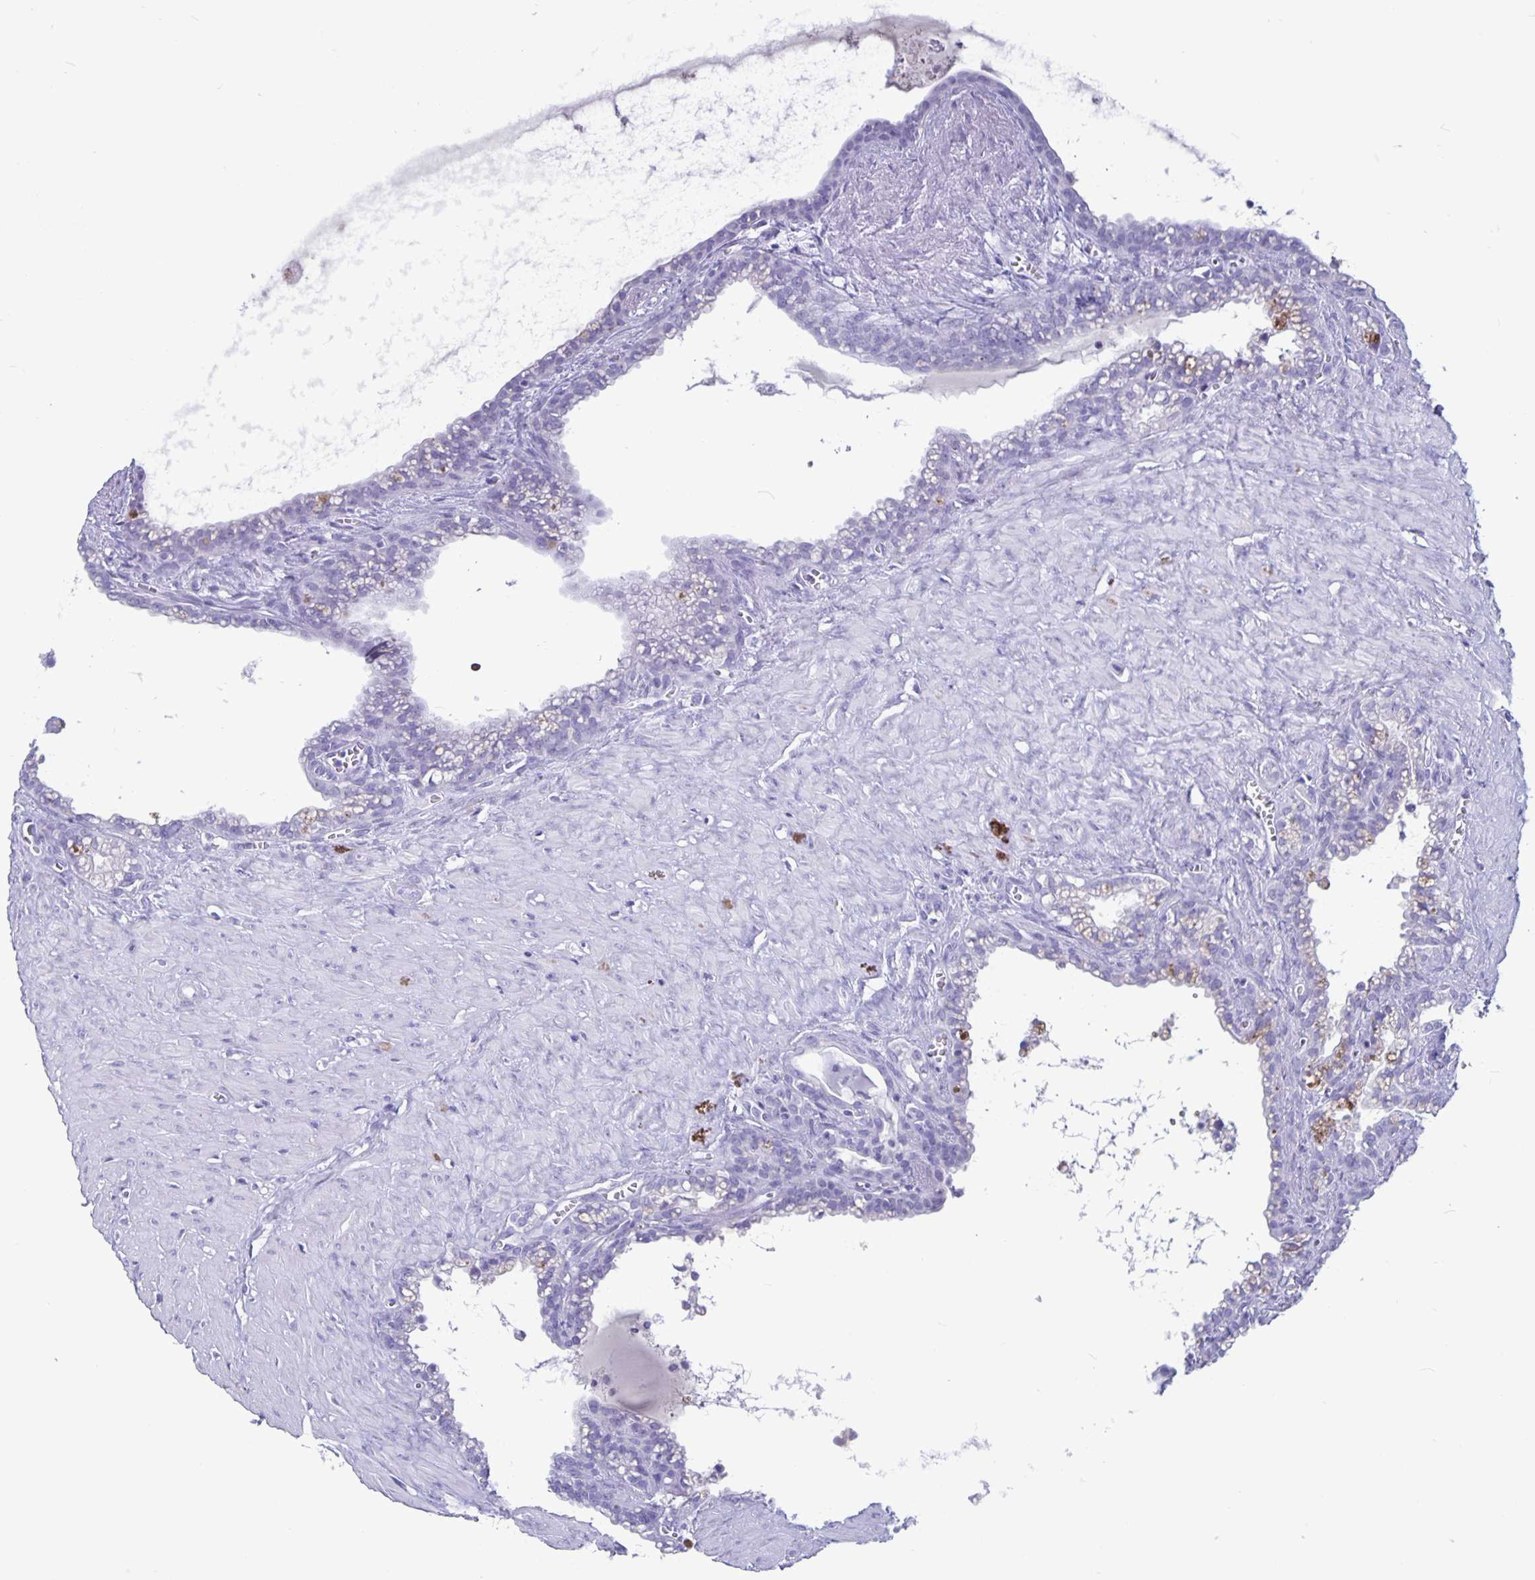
{"staining": {"intensity": "negative", "quantity": "none", "location": "none"}, "tissue": "seminal vesicle", "cell_type": "Glandular cells", "image_type": "normal", "snomed": [{"axis": "morphology", "description": "Normal tissue, NOS"}, {"axis": "topography", "description": "Seminal veicle"}], "caption": "Immunohistochemical staining of benign seminal vesicle displays no significant staining in glandular cells. (Brightfield microscopy of DAB IHC at high magnification).", "gene": "BPIFA3", "patient": {"sex": "male", "age": 76}}